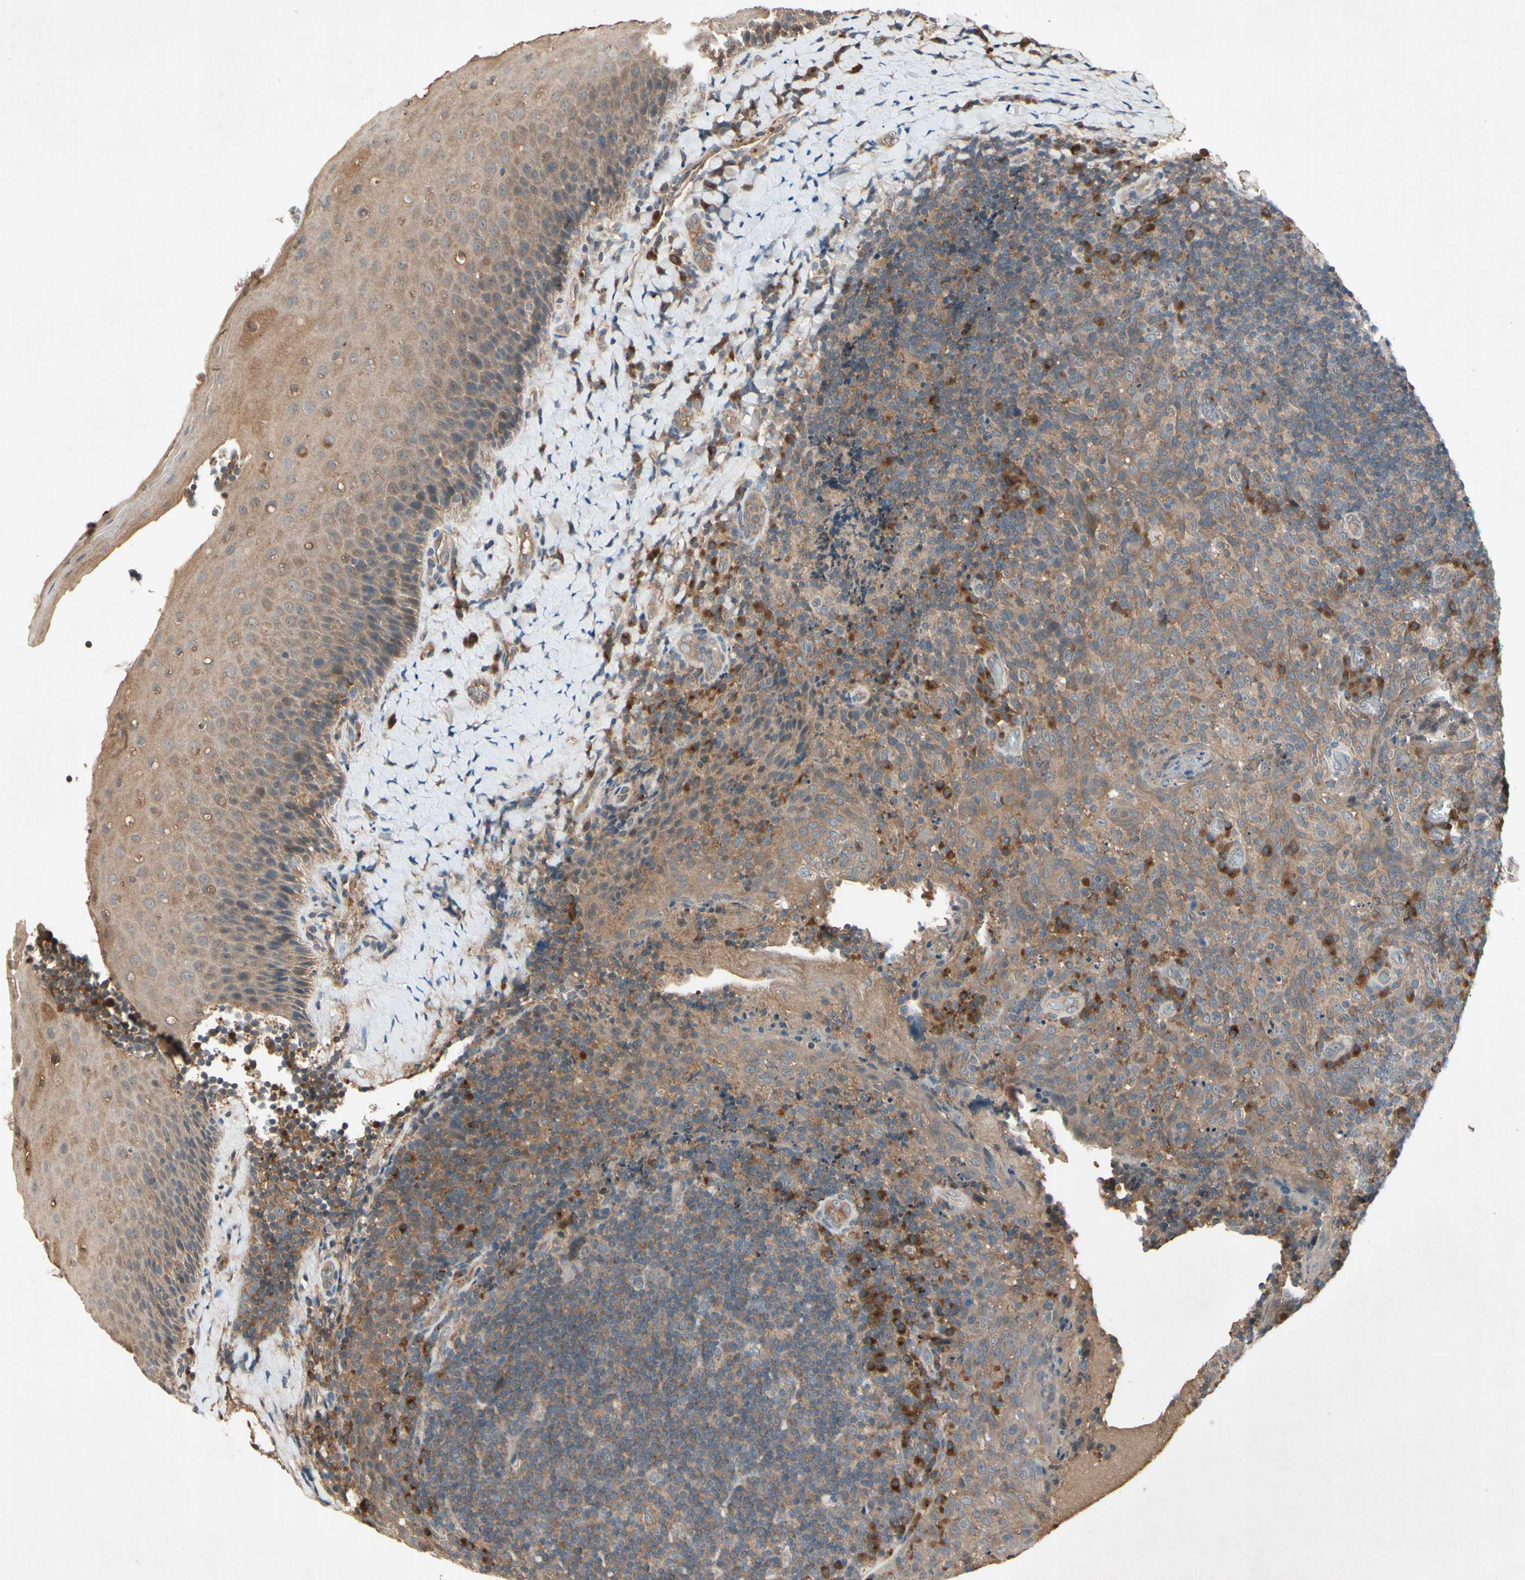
{"staining": {"intensity": "weak", "quantity": ">75%", "location": "cytoplasmic/membranous"}, "tissue": "tonsil", "cell_type": "Germinal center cells", "image_type": "normal", "snomed": [{"axis": "morphology", "description": "Normal tissue, NOS"}, {"axis": "topography", "description": "Tonsil"}], "caption": "The immunohistochemical stain labels weak cytoplasmic/membranous positivity in germinal center cells of normal tonsil.", "gene": "NSF", "patient": {"sex": "male", "age": 17}}